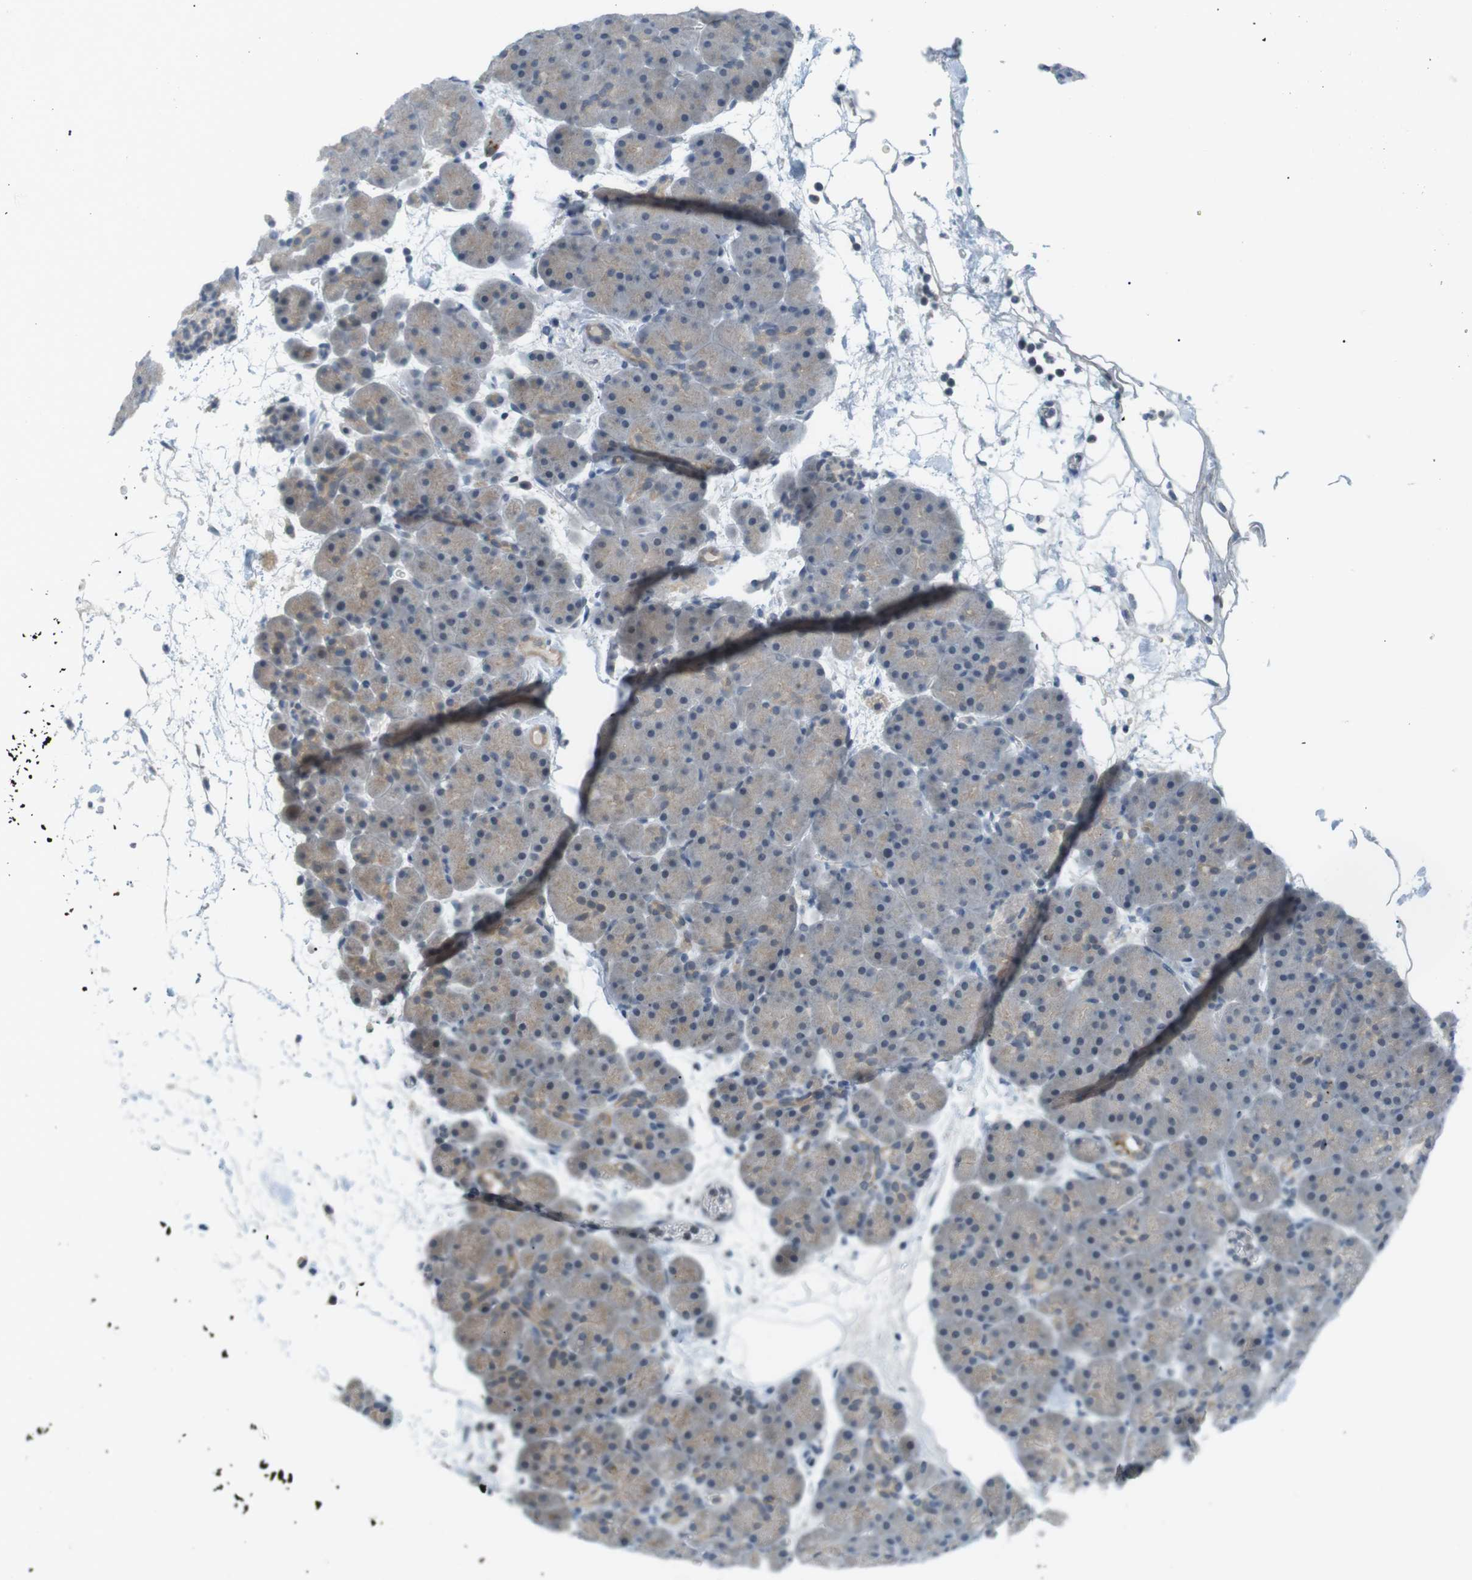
{"staining": {"intensity": "weak", "quantity": "<25%", "location": "cytoplasmic/membranous"}, "tissue": "pancreas", "cell_type": "Exocrine glandular cells", "image_type": "normal", "snomed": [{"axis": "morphology", "description": "Normal tissue, NOS"}, {"axis": "topography", "description": "Pancreas"}], "caption": "High power microscopy image of an immunohistochemistry image of unremarkable pancreas, revealing no significant expression in exocrine glandular cells. (Stains: DAB IHC with hematoxylin counter stain, Microscopy: brightfield microscopy at high magnification).", "gene": "RTN3", "patient": {"sex": "male", "age": 66}}